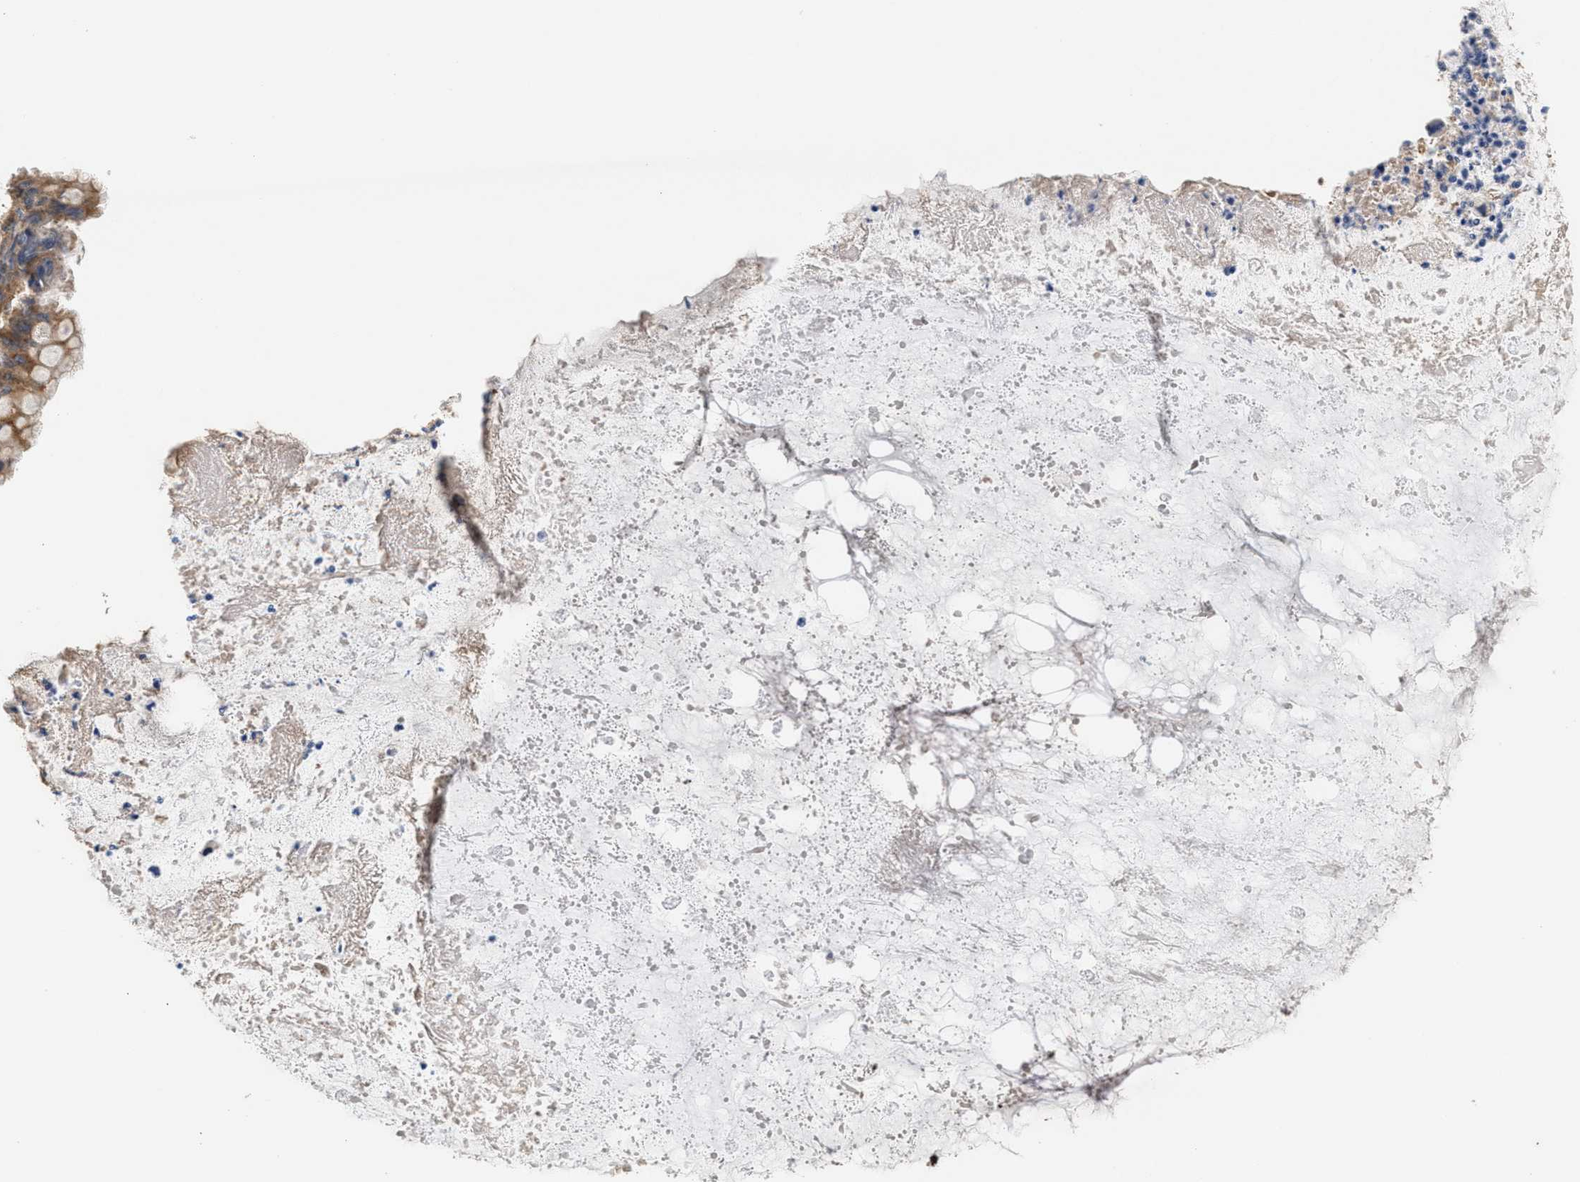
{"staining": {"intensity": "moderate", "quantity": ">75%", "location": "cytoplasmic/membranous"}, "tissue": "ovarian cancer", "cell_type": "Tumor cells", "image_type": "cancer", "snomed": [{"axis": "morphology", "description": "Cystadenocarcinoma, mucinous, NOS"}, {"axis": "topography", "description": "Ovary"}], "caption": "A brown stain shows moderate cytoplasmic/membranous staining of a protein in ovarian cancer tumor cells.", "gene": "KLB", "patient": {"sex": "female", "age": 80}}